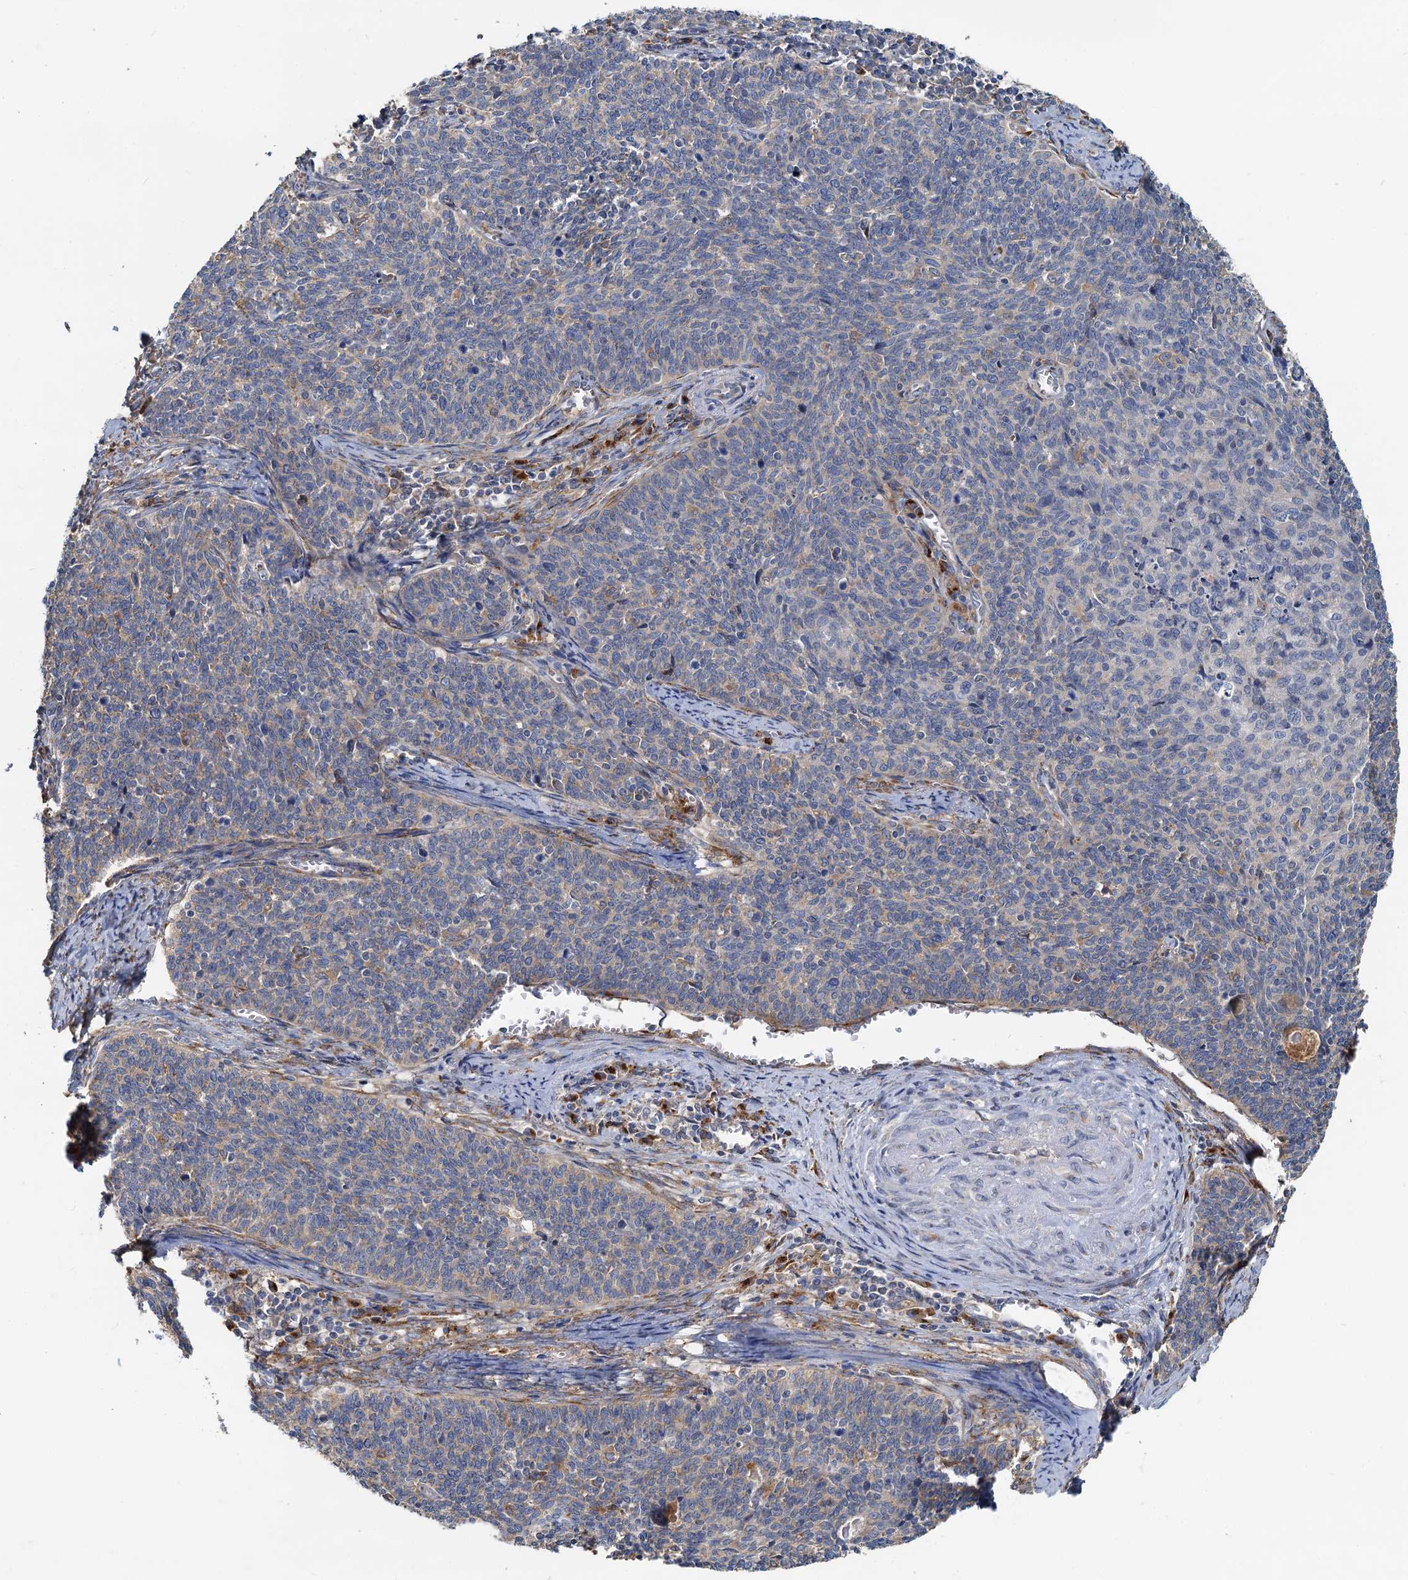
{"staining": {"intensity": "weak", "quantity": "<25%", "location": "cytoplasmic/membranous"}, "tissue": "cervical cancer", "cell_type": "Tumor cells", "image_type": "cancer", "snomed": [{"axis": "morphology", "description": "Squamous cell carcinoma, NOS"}, {"axis": "topography", "description": "Cervix"}], "caption": "Immunohistochemical staining of cervical squamous cell carcinoma reveals no significant staining in tumor cells.", "gene": "NKAPD1", "patient": {"sex": "female", "age": 39}}